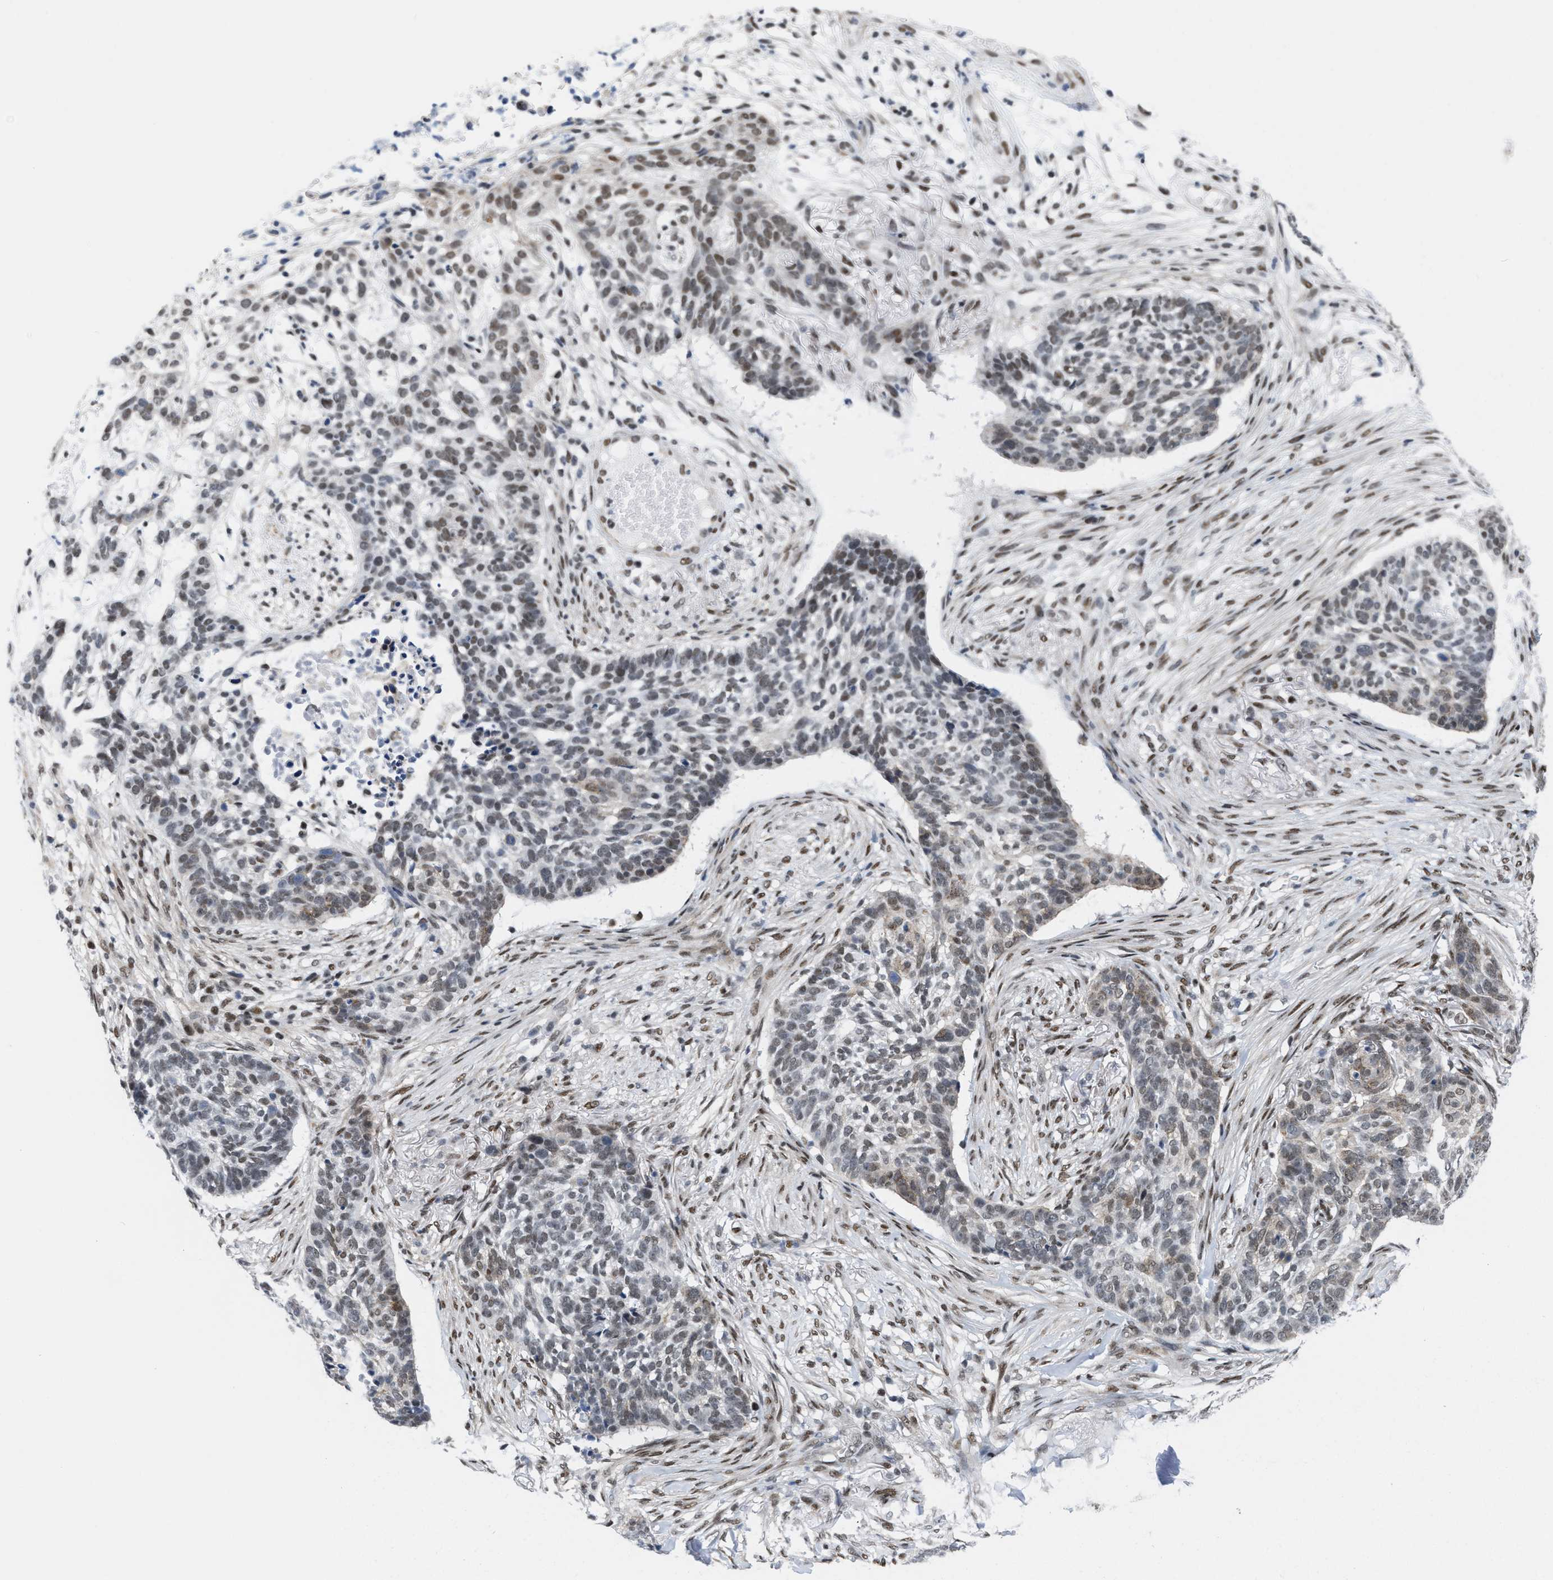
{"staining": {"intensity": "weak", "quantity": "25%-75%", "location": "nuclear"}, "tissue": "skin cancer", "cell_type": "Tumor cells", "image_type": "cancer", "snomed": [{"axis": "morphology", "description": "Basal cell carcinoma"}, {"axis": "topography", "description": "Skin"}], "caption": "Protein analysis of skin cancer (basal cell carcinoma) tissue shows weak nuclear expression in approximately 25%-75% of tumor cells.", "gene": "MIER1", "patient": {"sex": "male", "age": 85}}